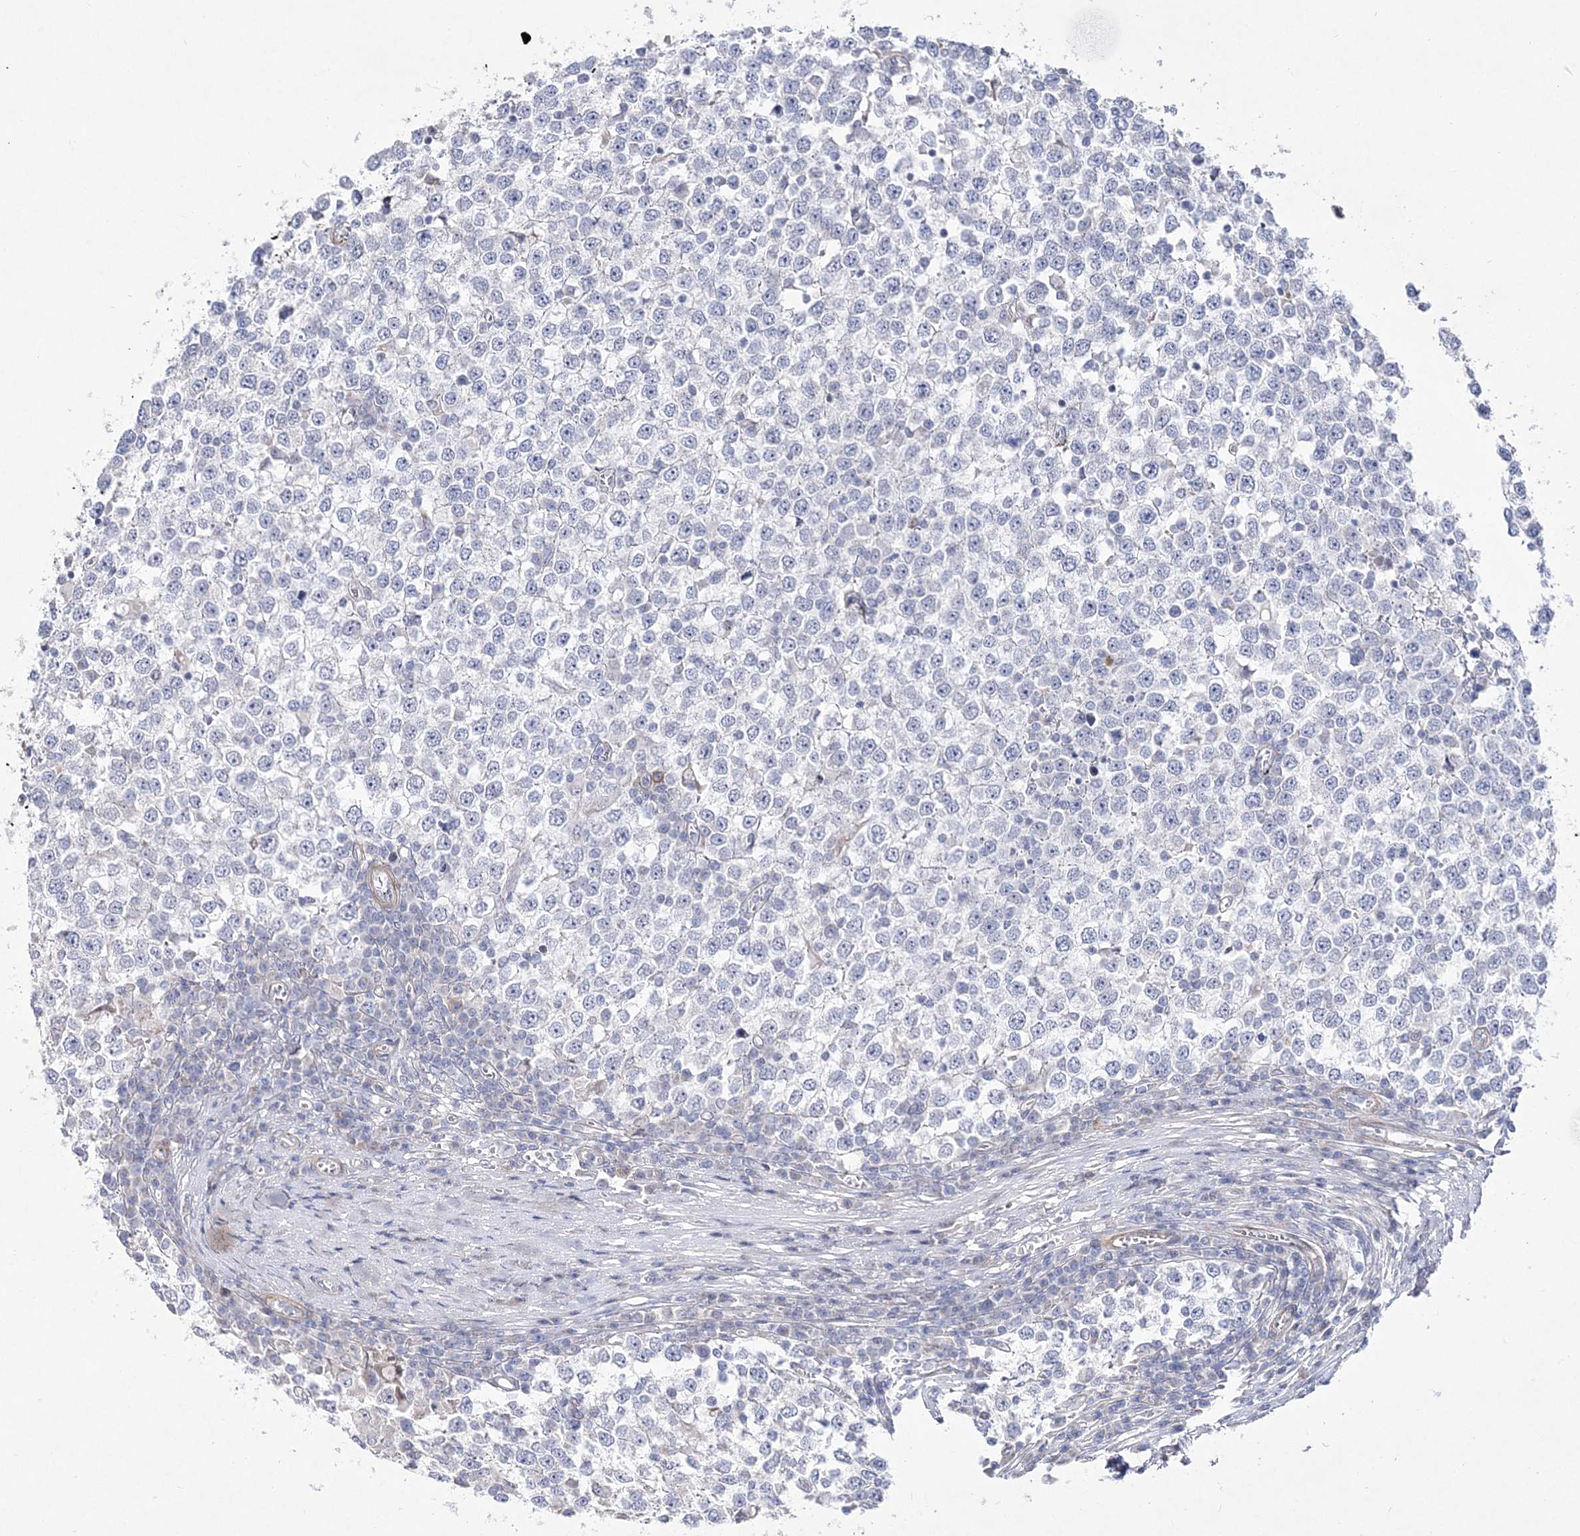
{"staining": {"intensity": "negative", "quantity": "none", "location": "none"}, "tissue": "testis cancer", "cell_type": "Tumor cells", "image_type": "cancer", "snomed": [{"axis": "morphology", "description": "Seminoma, NOS"}, {"axis": "topography", "description": "Testis"}], "caption": "A micrograph of testis cancer (seminoma) stained for a protein shows no brown staining in tumor cells. (Immunohistochemistry, brightfield microscopy, high magnification).", "gene": "ANO1", "patient": {"sex": "male", "age": 65}}